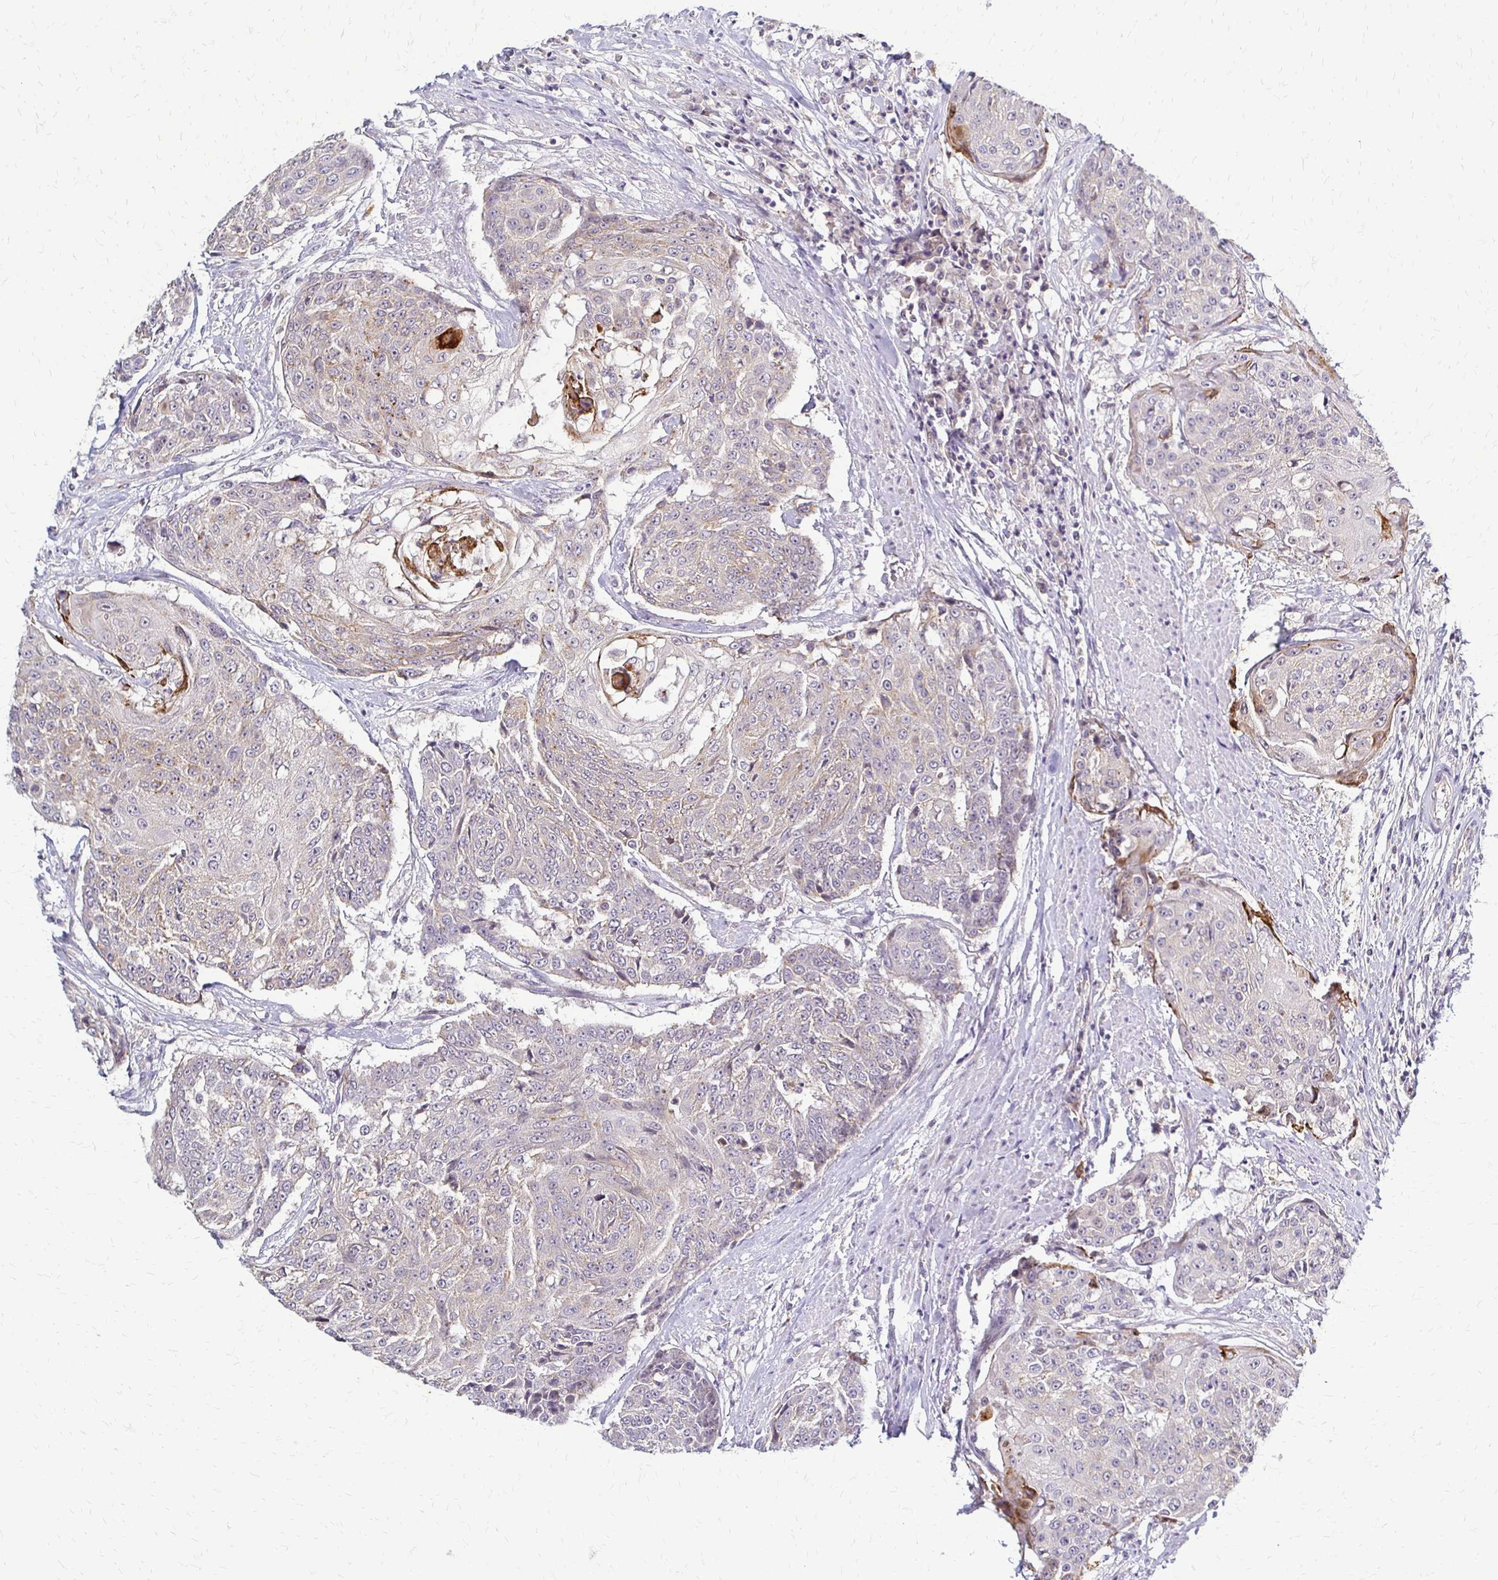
{"staining": {"intensity": "moderate", "quantity": "<25%", "location": "cytoplasmic/membranous"}, "tissue": "urothelial cancer", "cell_type": "Tumor cells", "image_type": "cancer", "snomed": [{"axis": "morphology", "description": "Urothelial carcinoma, High grade"}, {"axis": "topography", "description": "Urinary bladder"}], "caption": "Urothelial cancer stained for a protein (brown) demonstrates moderate cytoplasmic/membranous positive expression in about <25% of tumor cells.", "gene": "SLC9A9", "patient": {"sex": "female", "age": 63}}